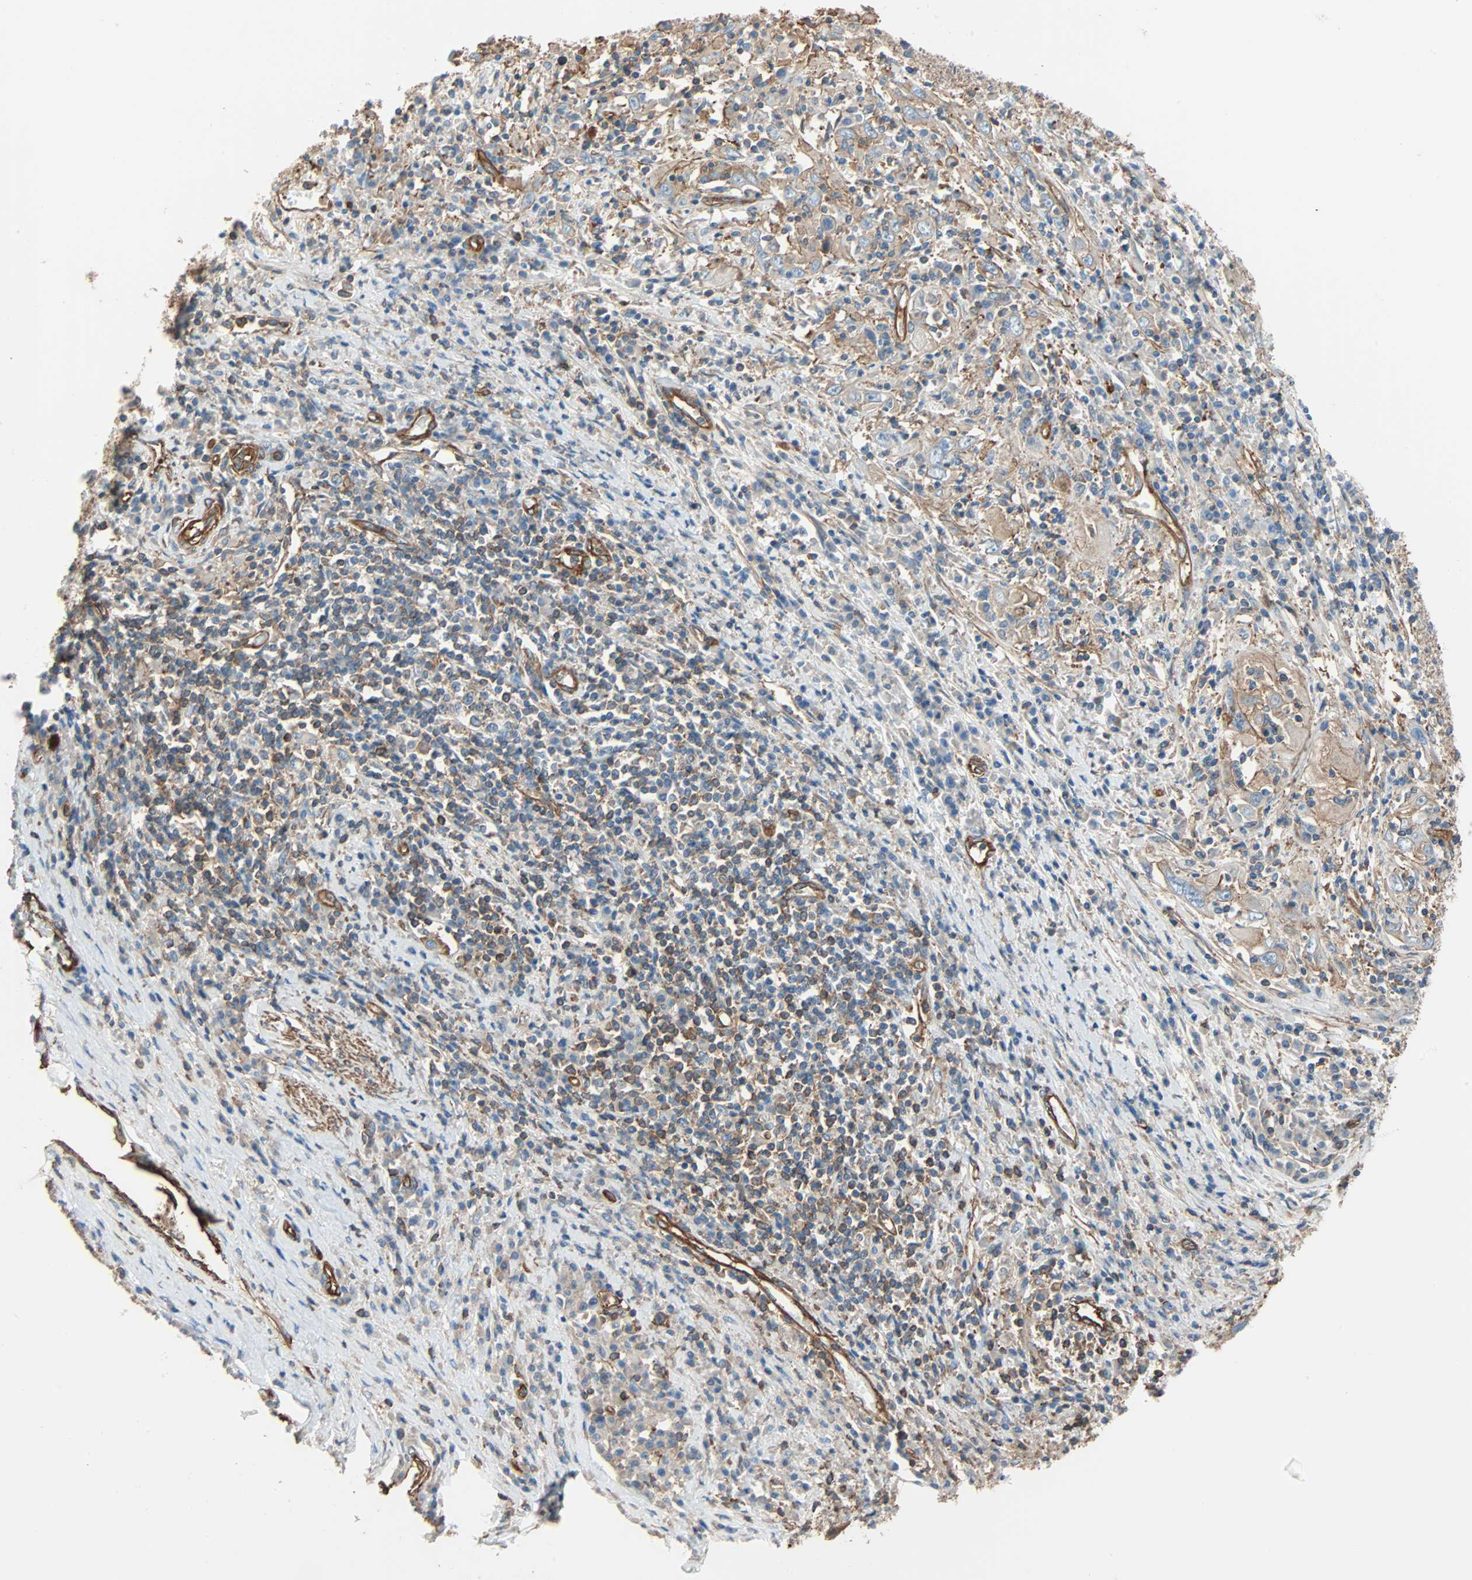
{"staining": {"intensity": "weak", "quantity": "25%-75%", "location": "cytoplasmic/membranous"}, "tissue": "cervical cancer", "cell_type": "Tumor cells", "image_type": "cancer", "snomed": [{"axis": "morphology", "description": "Squamous cell carcinoma, NOS"}, {"axis": "topography", "description": "Cervix"}], "caption": "A low amount of weak cytoplasmic/membranous staining is seen in approximately 25%-75% of tumor cells in squamous cell carcinoma (cervical) tissue.", "gene": "GALNT10", "patient": {"sex": "female", "age": 46}}